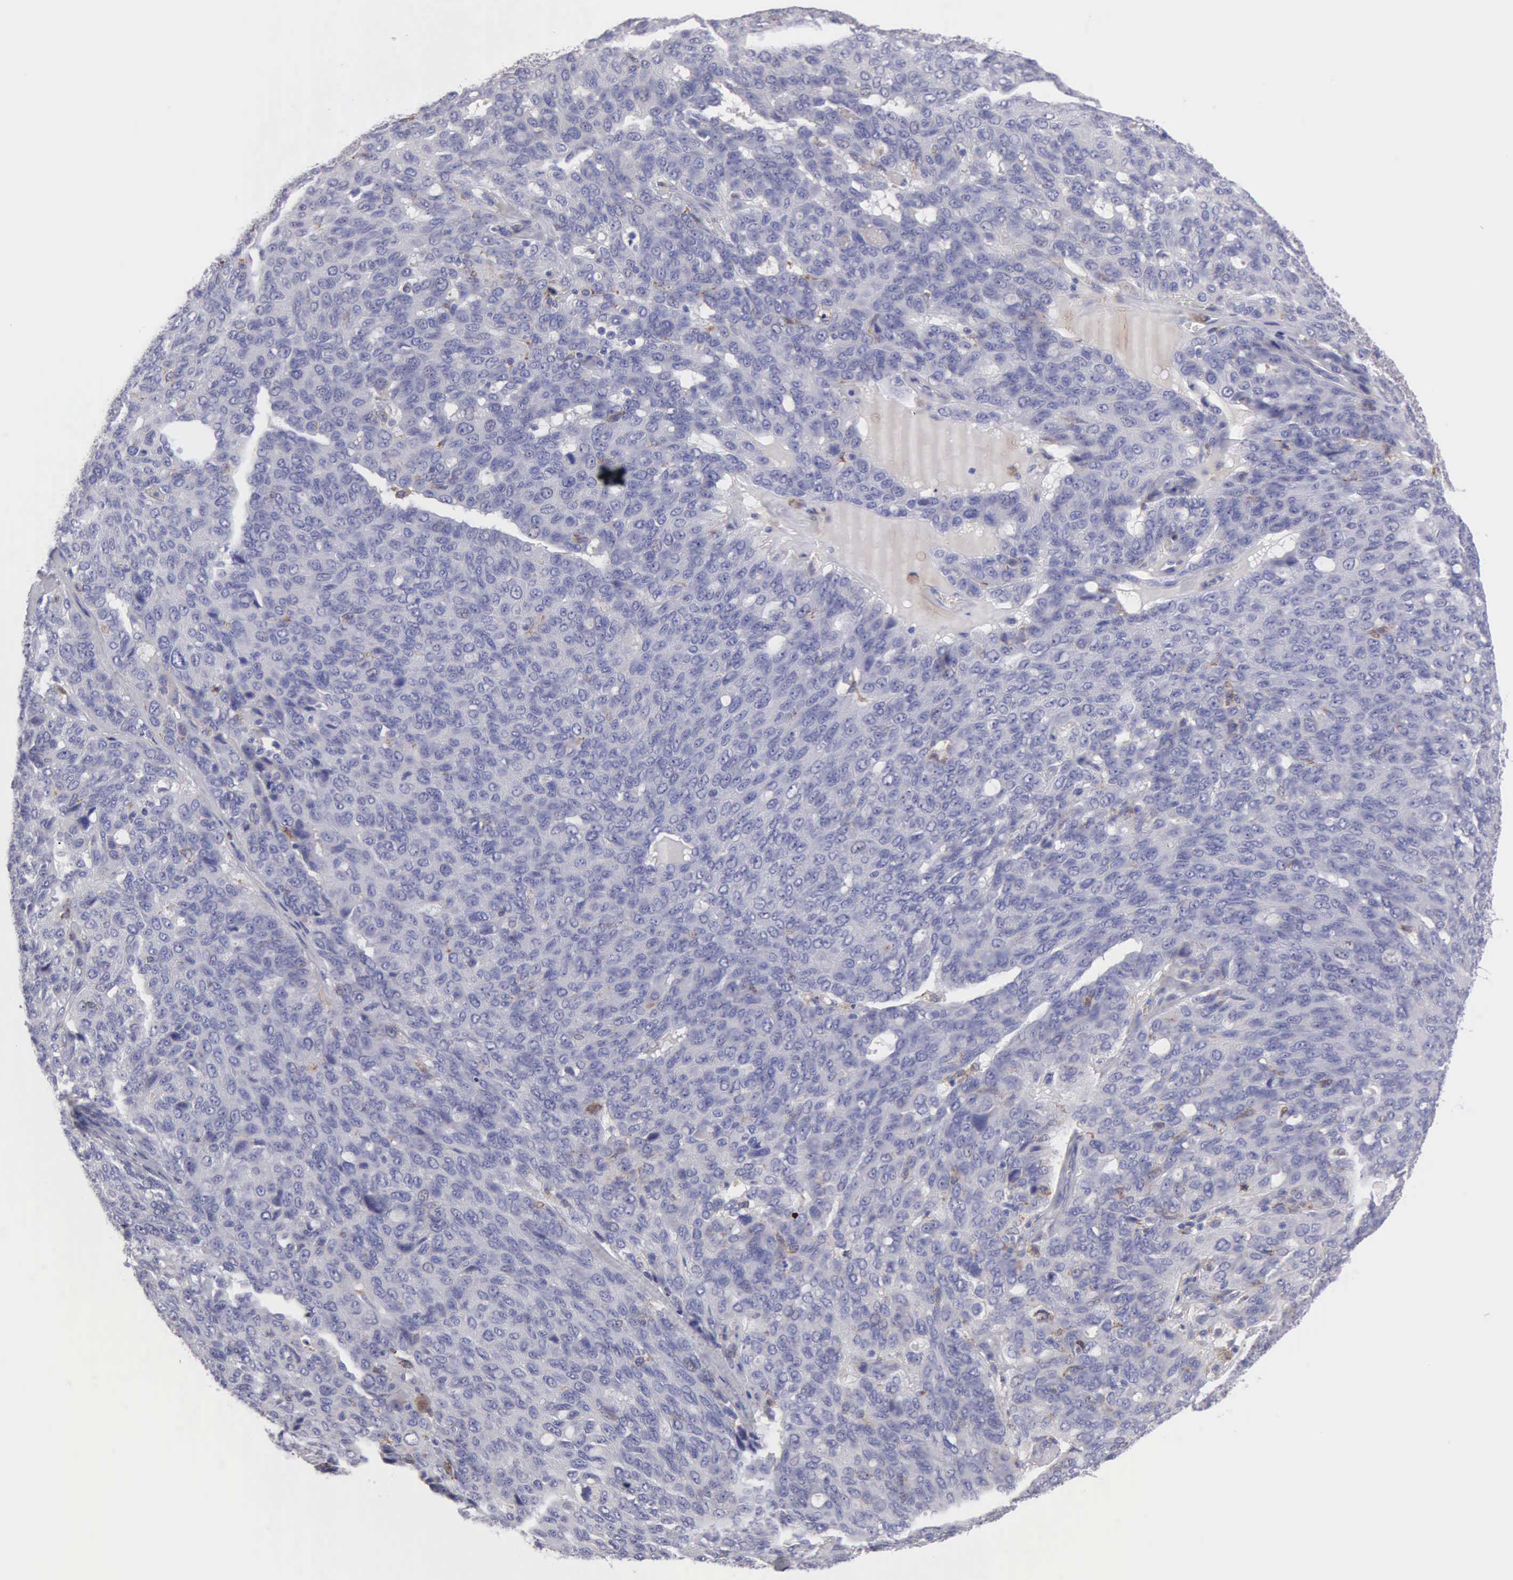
{"staining": {"intensity": "negative", "quantity": "none", "location": "none"}, "tissue": "ovarian cancer", "cell_type": "Tumor cells", "image_type": "cancer", "snomed": [{"axis": "morphology", "description": "Carcinoma, endometroid"}, {"axis": "topography", "description": "Ovary"}], "caption": "High magnification brightfield microscopy of ovarian endometroid carcinoma stained with DAB (brown) and counterstained with hematoxylin (blue): tumor cells show no significant positivity.", "gene": "TYRP1", "patient": {"sex": "female", "age": 60}}